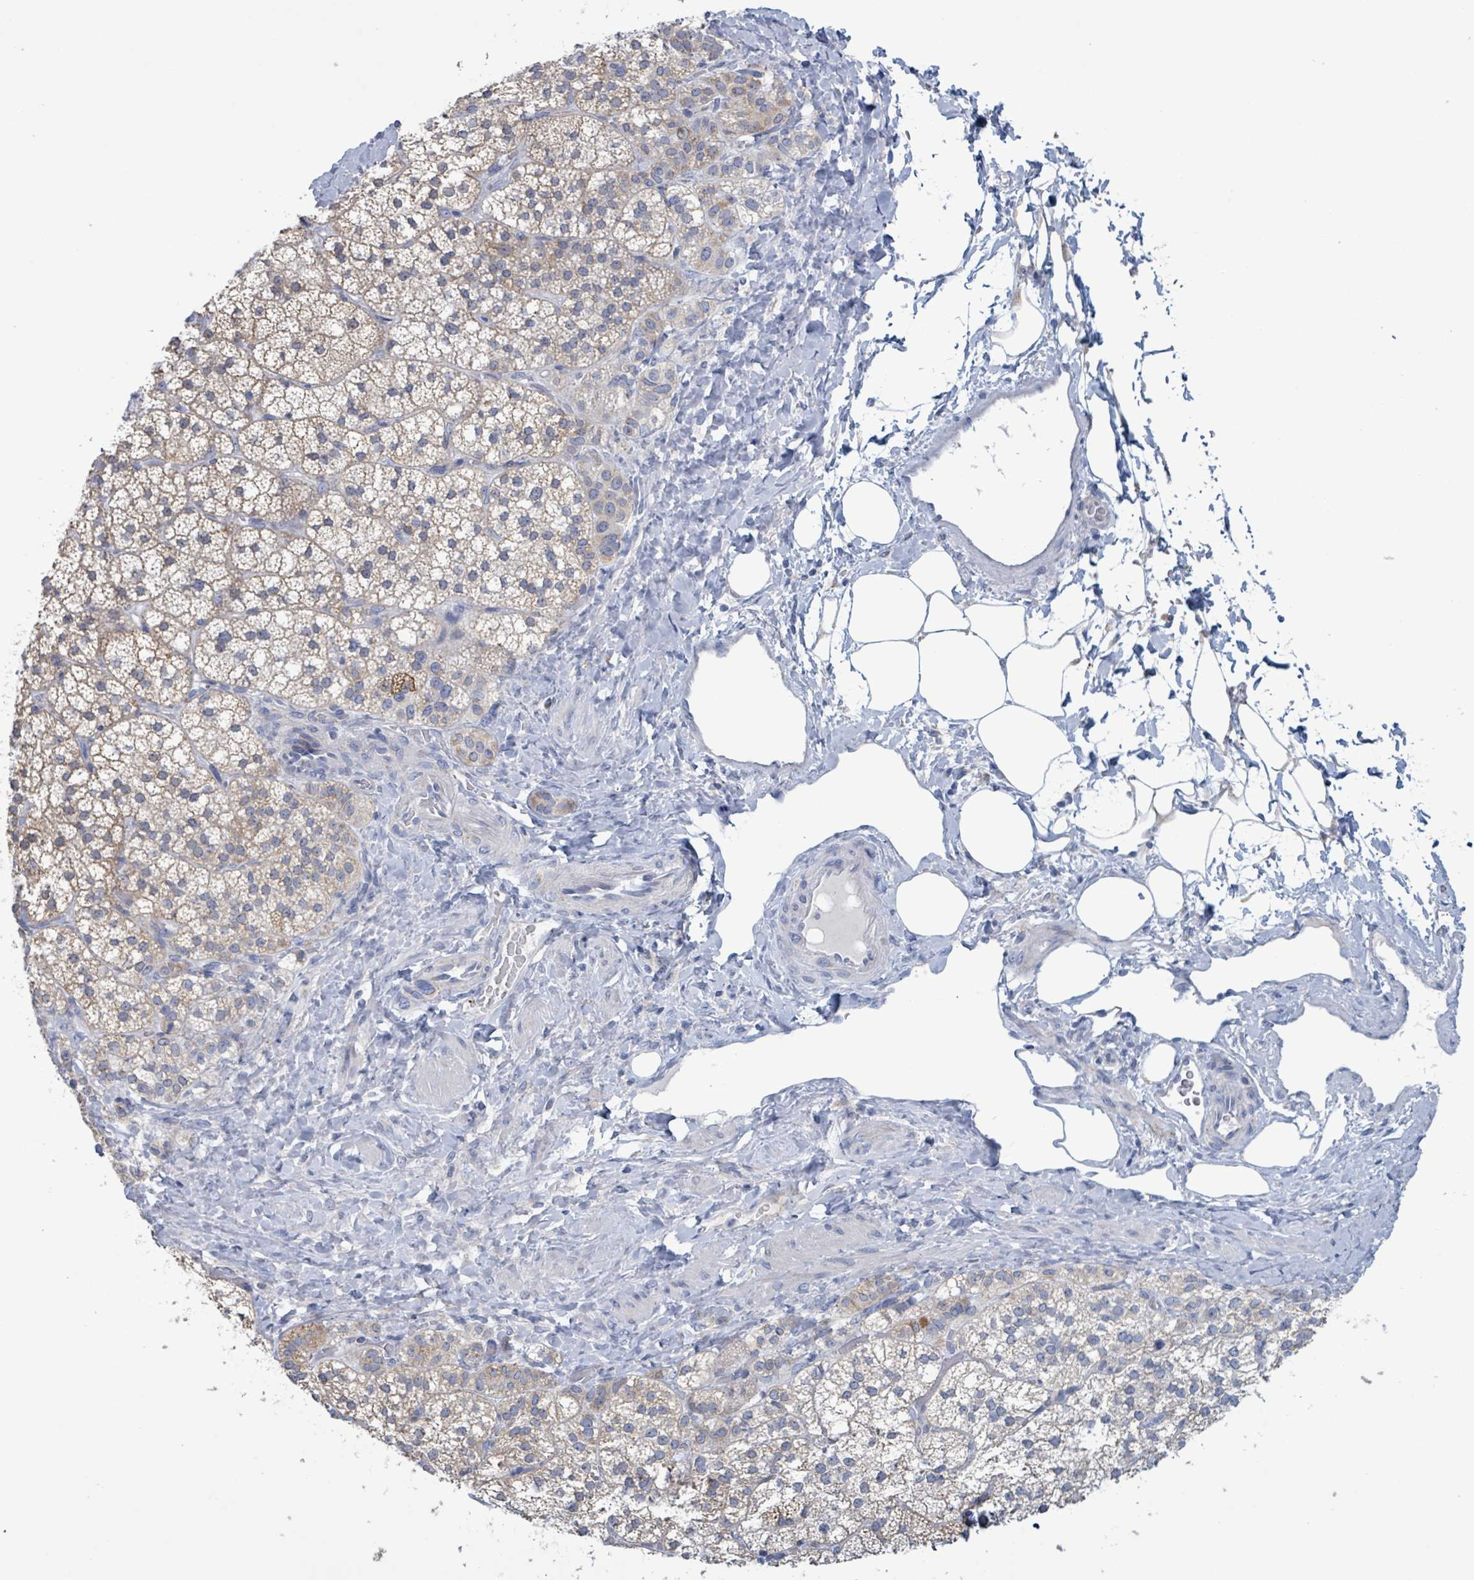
{"staining": {"intensity": "moderate", "quantity": "<25%", "location": "cytoplasmic/membranous"}, "tissue": "adrenal gland", "cell_type": "Glandular cells", "image_type": "normal", "snomed": [{"axis": "morphology", "description": "Normal tissue, NOS"}, {"axis": "topography", "description": "Adrenal gland"}], "caption": "High-magnification brightfield microscopy of normal adrenal gland stained with DAB (brown) and counterstained with hematoxylin (blue). glandular cells exhibit moderate cytoplasmic/membranous expression is identified in approximately<25% of cells. Ihc stains the protein of interest in brown and the nuclei are stained blue.", "gene": "AKR1C4", "patient": {"sex": "male", "age": 53}}